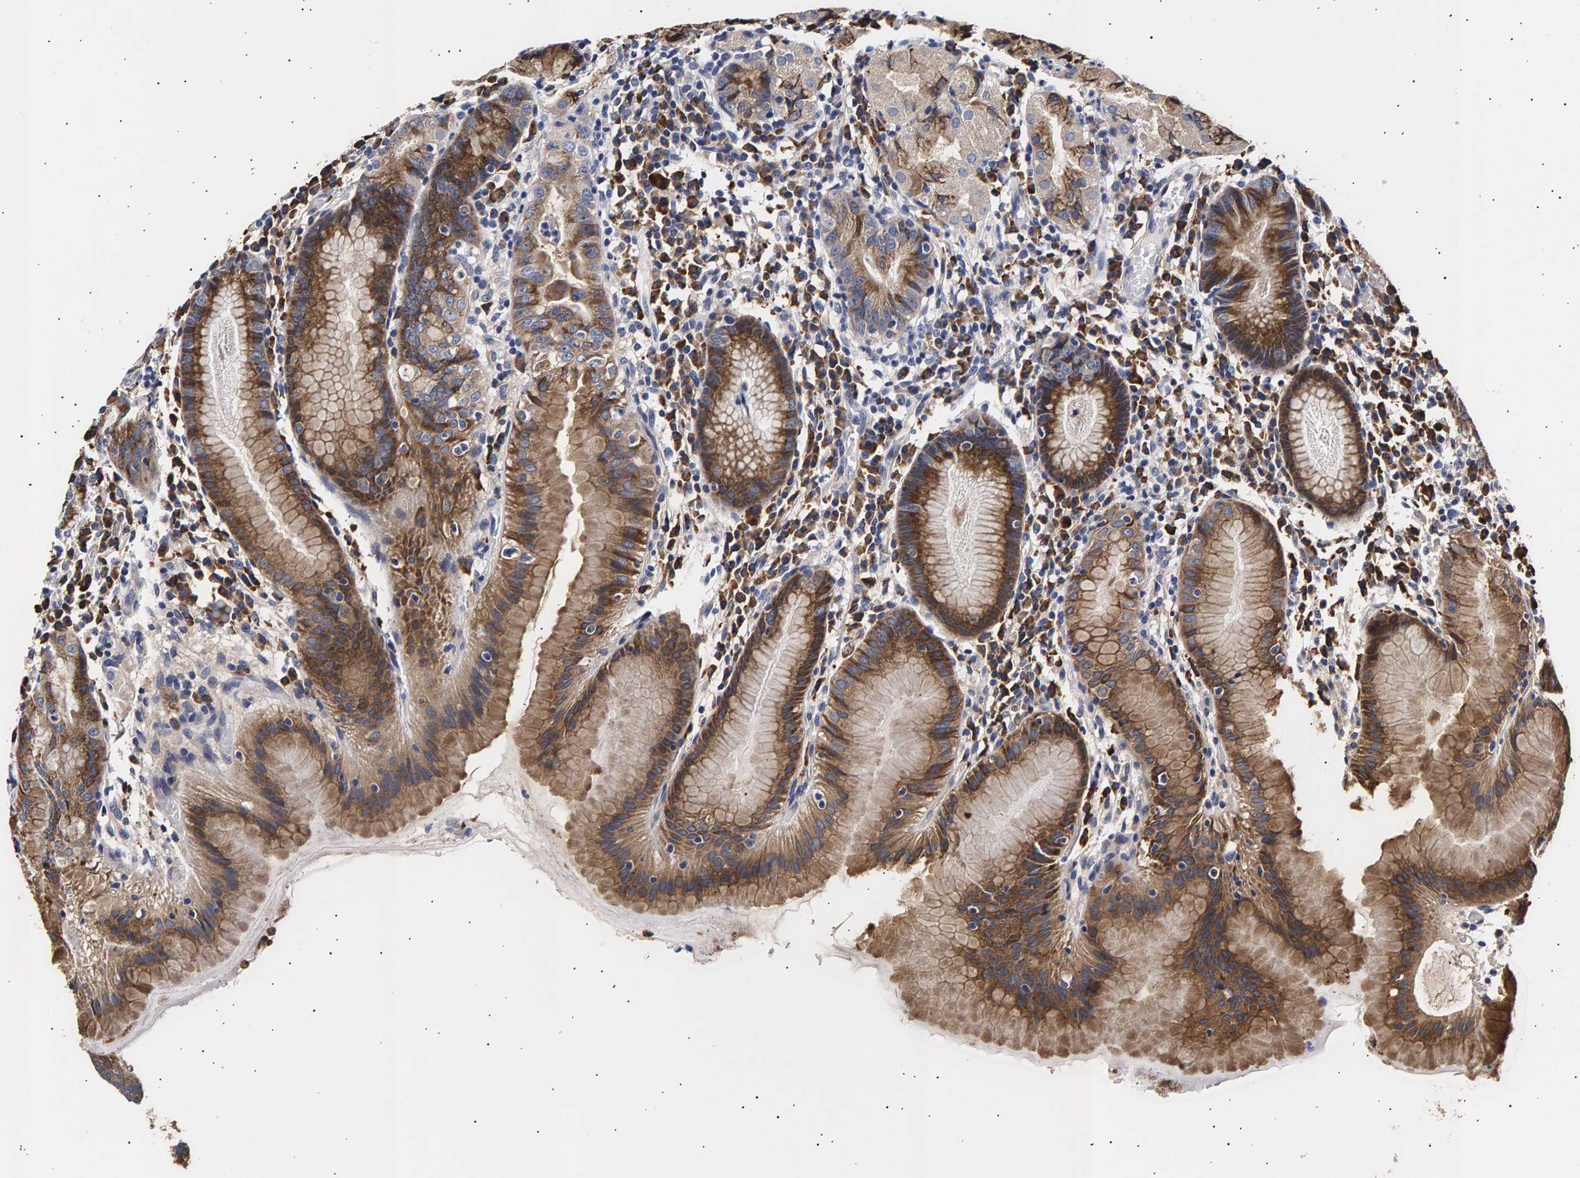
{"staining": {"intensity": "moderate", "quantity": ">75%", "location": "cytoplasmic/membranous"}, "tissue": "stomach", "cell_type": "Glandular cells", "image_type": "normal", "snomed": [{"axis": "morphology", "description": "Normal tissue, NOS"}, {"axis": "topography", "description": "Stomach"}, {"axis": "topography", "description": "Stomach, lower"}], "caption": "A medium amount of moderate cytoplasmic/membranous expression is present in approximately >75% of glandular cells in normal stomach.", "gene": "ANKRD40", "patient": {"sex": "female", "age": 75}}